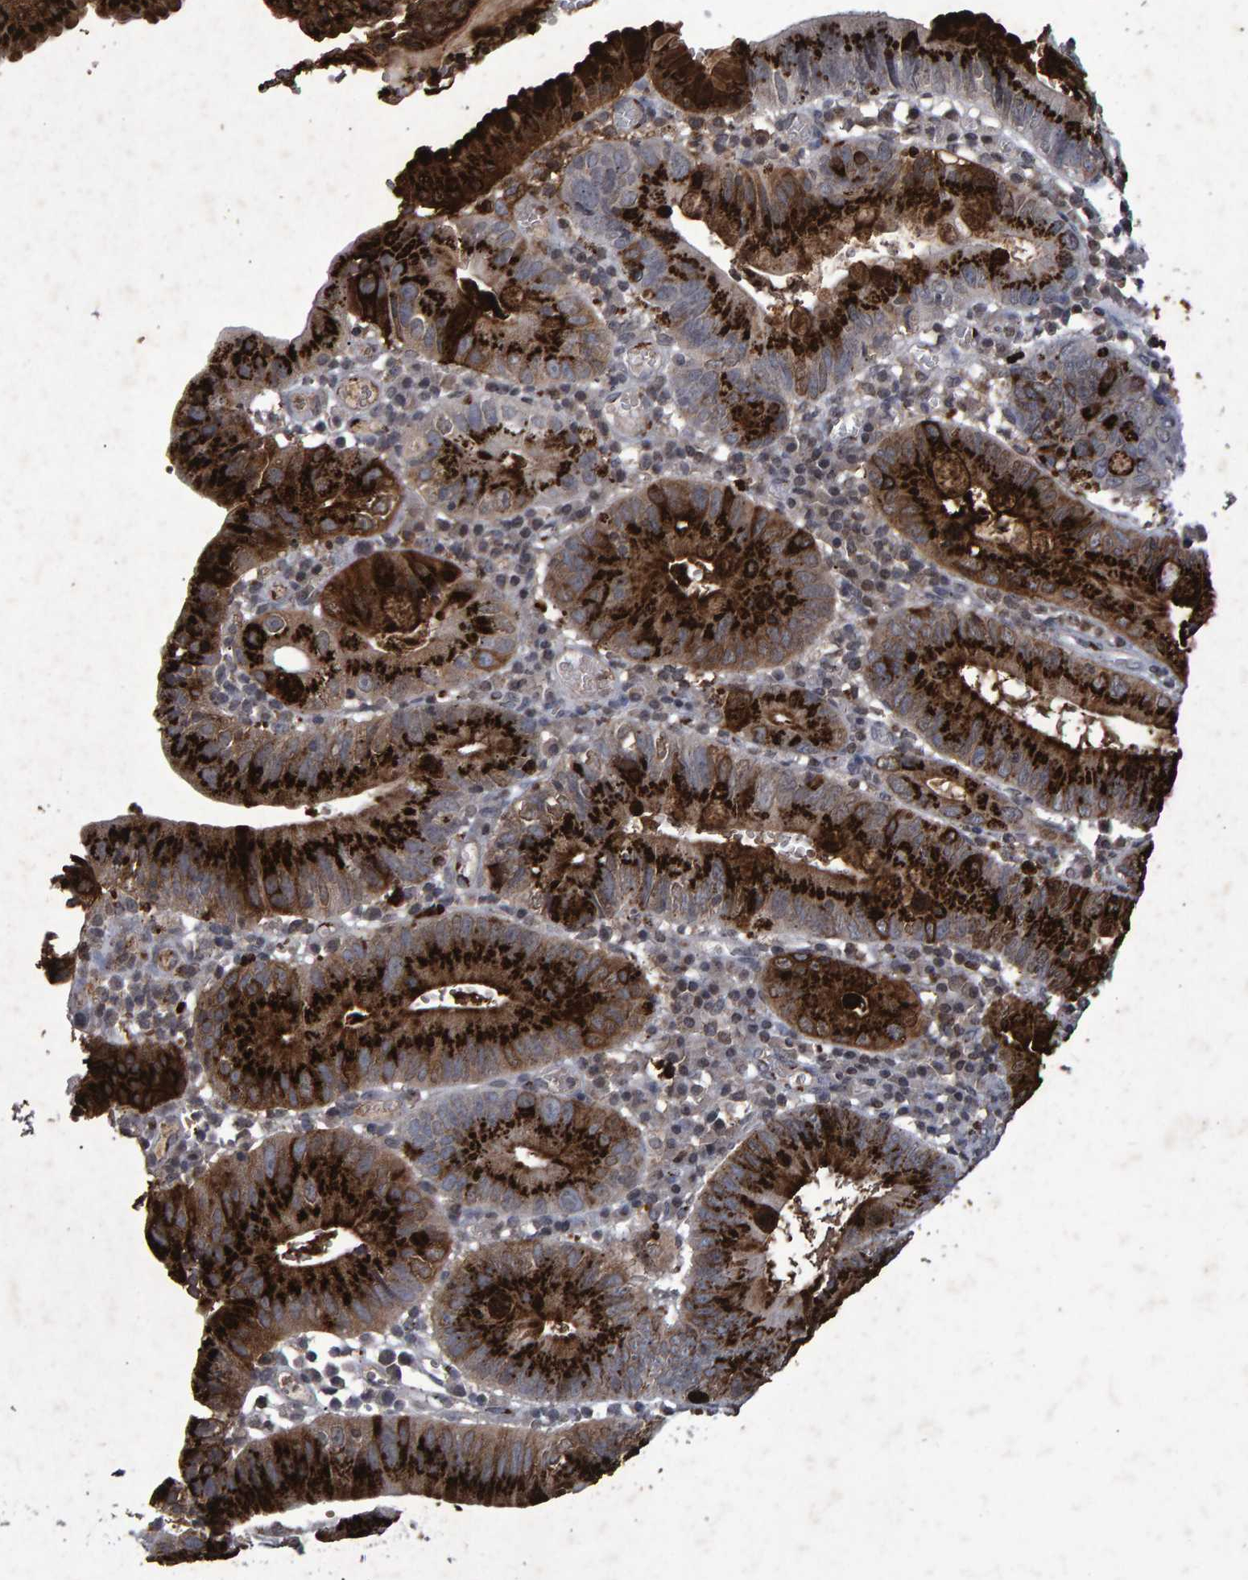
{"staining": {"intensity": "strong", "quantity": ">75%", "location": "cytoplasmic/membranous"}, "tissue": "stomach cancer", "cell_type": "Tumor cells", "image_type": "cancer", "snomed": [{"axis": "morphology", "description": "Adenocarcinoma, NOS"}, {"axis": "topography", "description": "Stomach"}], "caption": "Immunohistochemical staining of human adenocarcinoma (stomach) displays high levels of strong cytoplasmic/membranous staining in approximately >75% of tumor cells.", "gene": "GALC", "patient": {"sex": "male", "age": 59}}